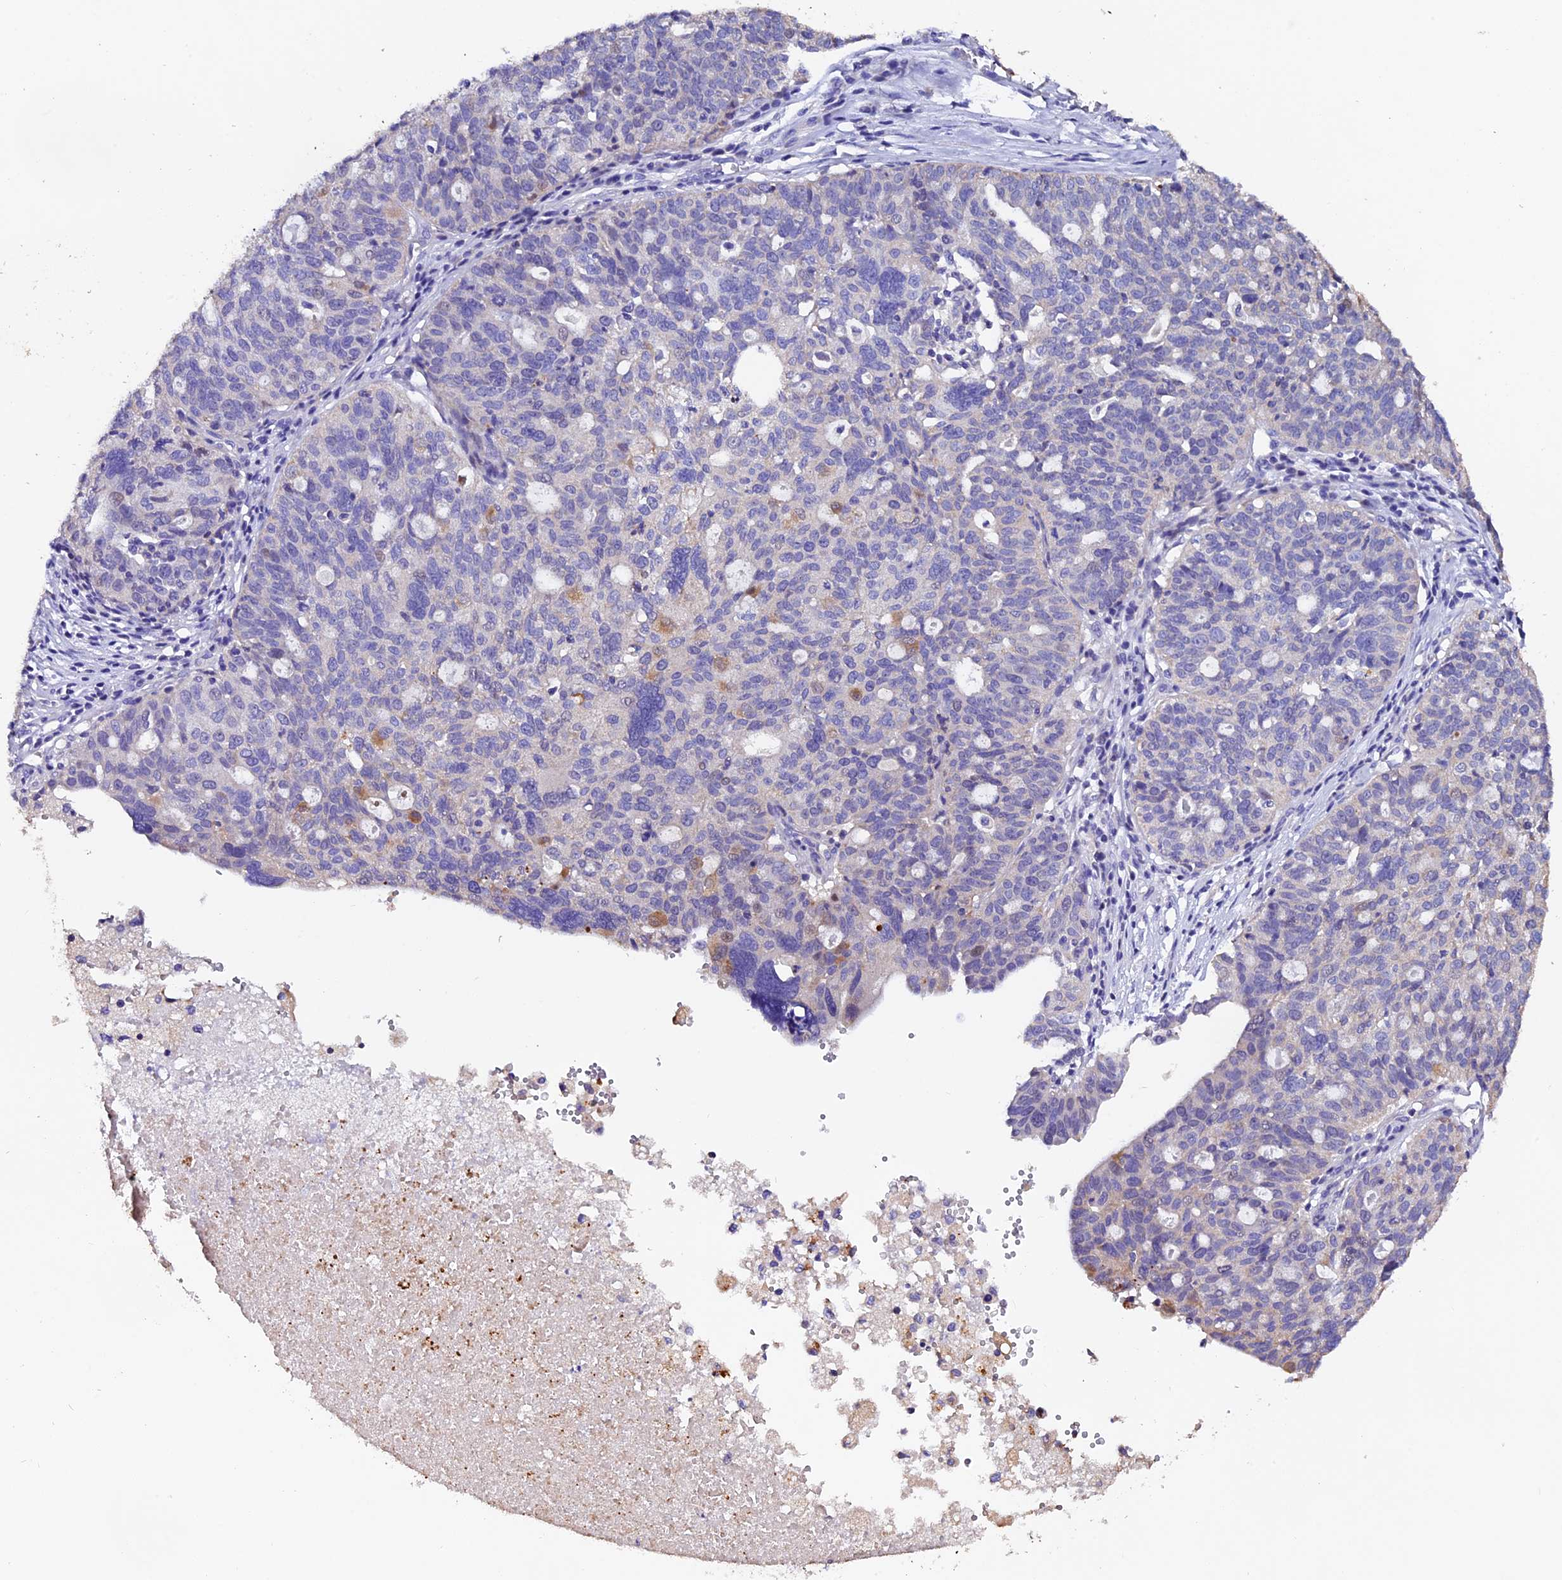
{"staining": {"intensity": "moderate", "quantity": "<25%", "location": "cytoplasmic/membranous"}, "tissue": "ovarian cancer", "cell_type": "Tumor cells", "image_type": "cancer", "snomed": [{"axis": "morphology", "description": "Cystadenocarcinoma, serous, NOS"}, {"axis": "topography", "description": "Ovary"}], "caption": "IHC of ovarian cancer (serous cystadenocarcinoma) exhibits low levels of moderate cytoplasmic/membranous staining in approximately <25% of tumor cells. (DAB = brown stain, brightfield microscopy at high magnification).", "gene": "FBXW9", "patient": {"sex": "female", "age": 59}}